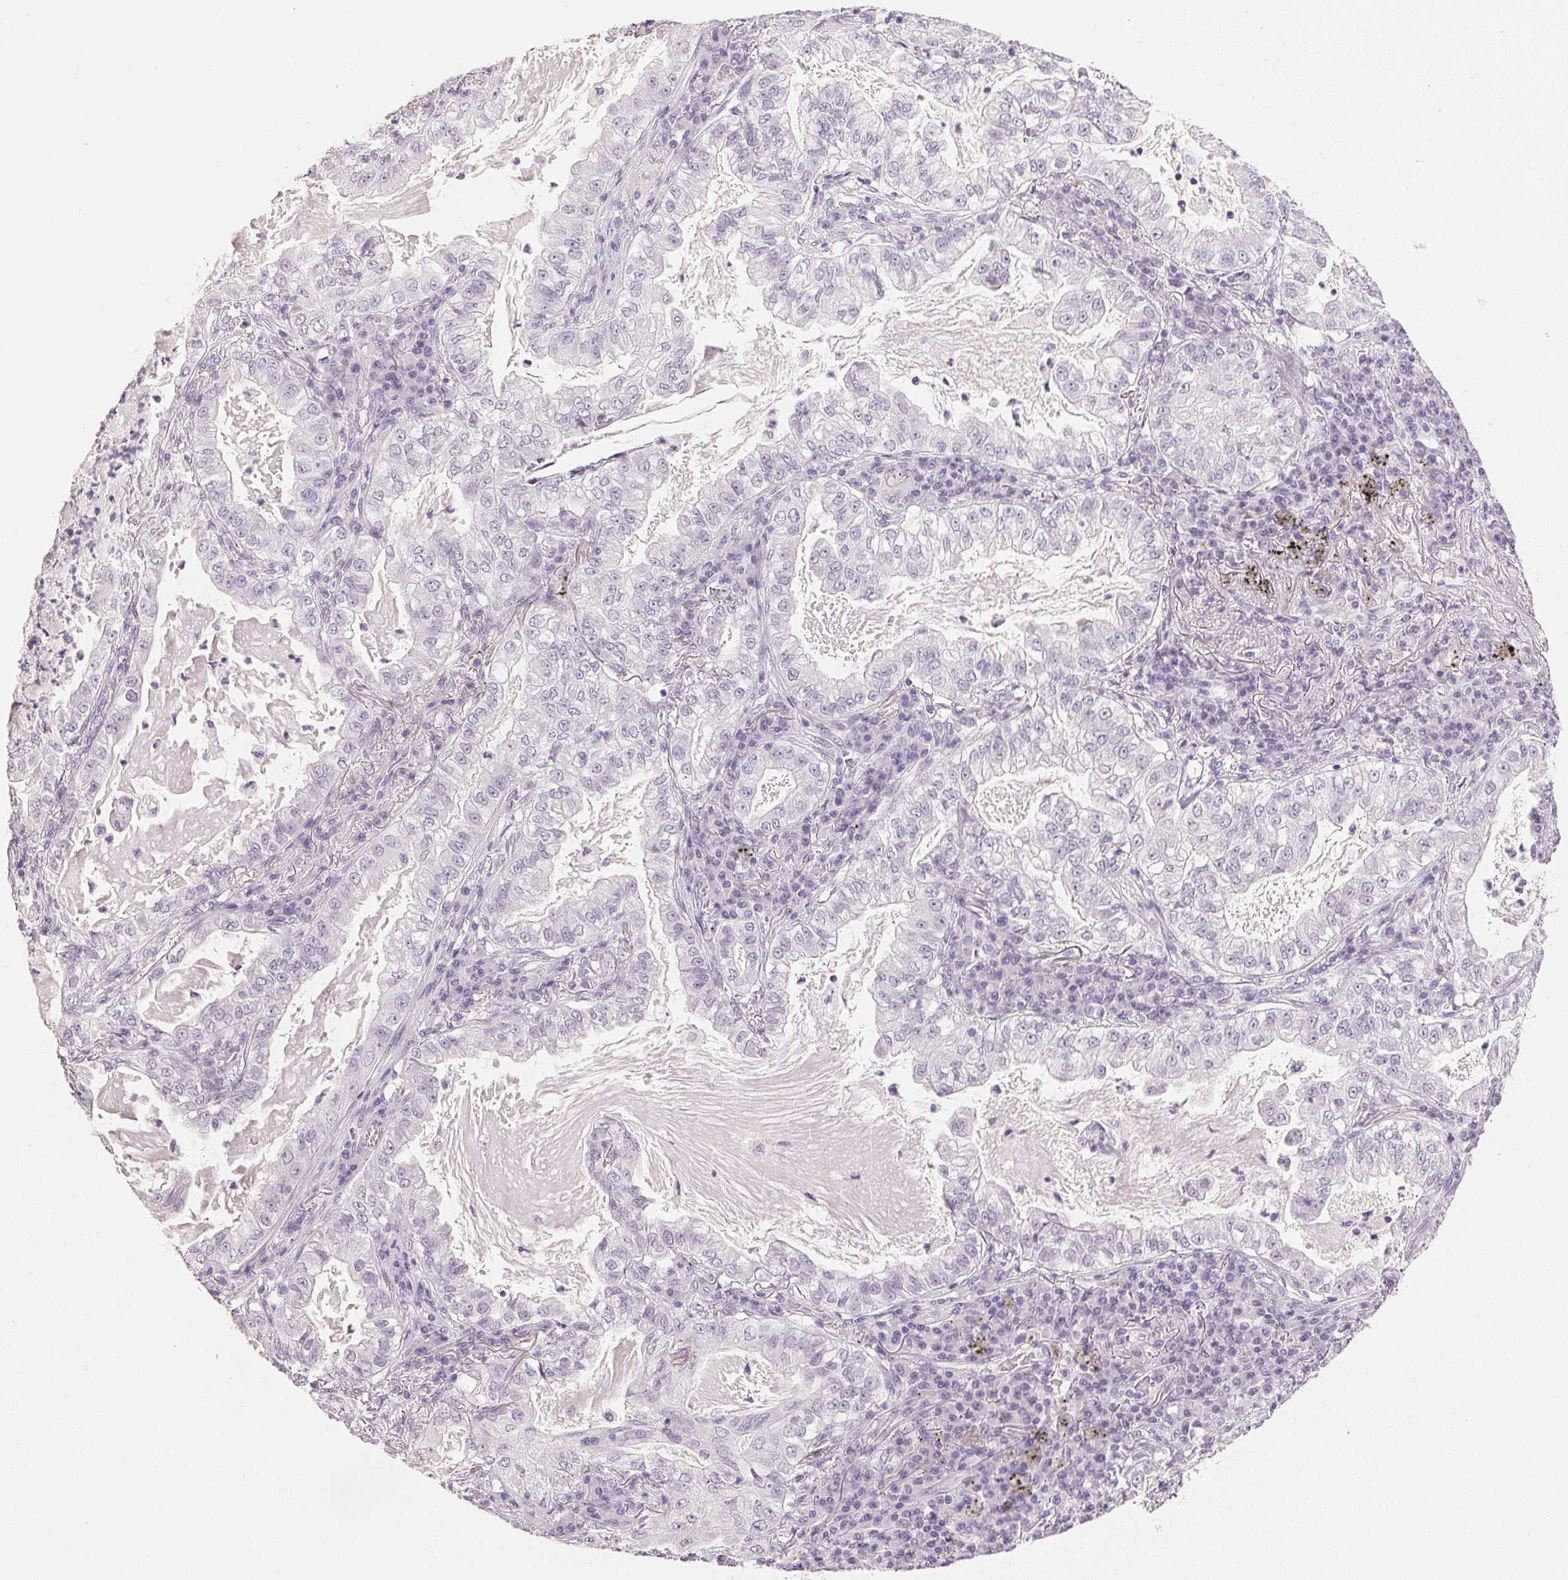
{"staining": {"intensity": "negative", "quantity": "none", "location": "none"}, "tissue": "lung cancer", "cell_type": "Tumor cells", "image_type": "cancer", "snomed": [{"axis": "morphology", "description": "Adenocarcinoma, NOS"}, {"axis": "topography", "description": "Lung"}], "caption": "Tumor cells are negative for protein expression in human lung cancer (adenocarcinoma). (DAB immunohistochemistry (IHC) with hematoxylin counter stain).", "gene": "IGFBP1", "patient": {"sex": "female", "age": 73}}